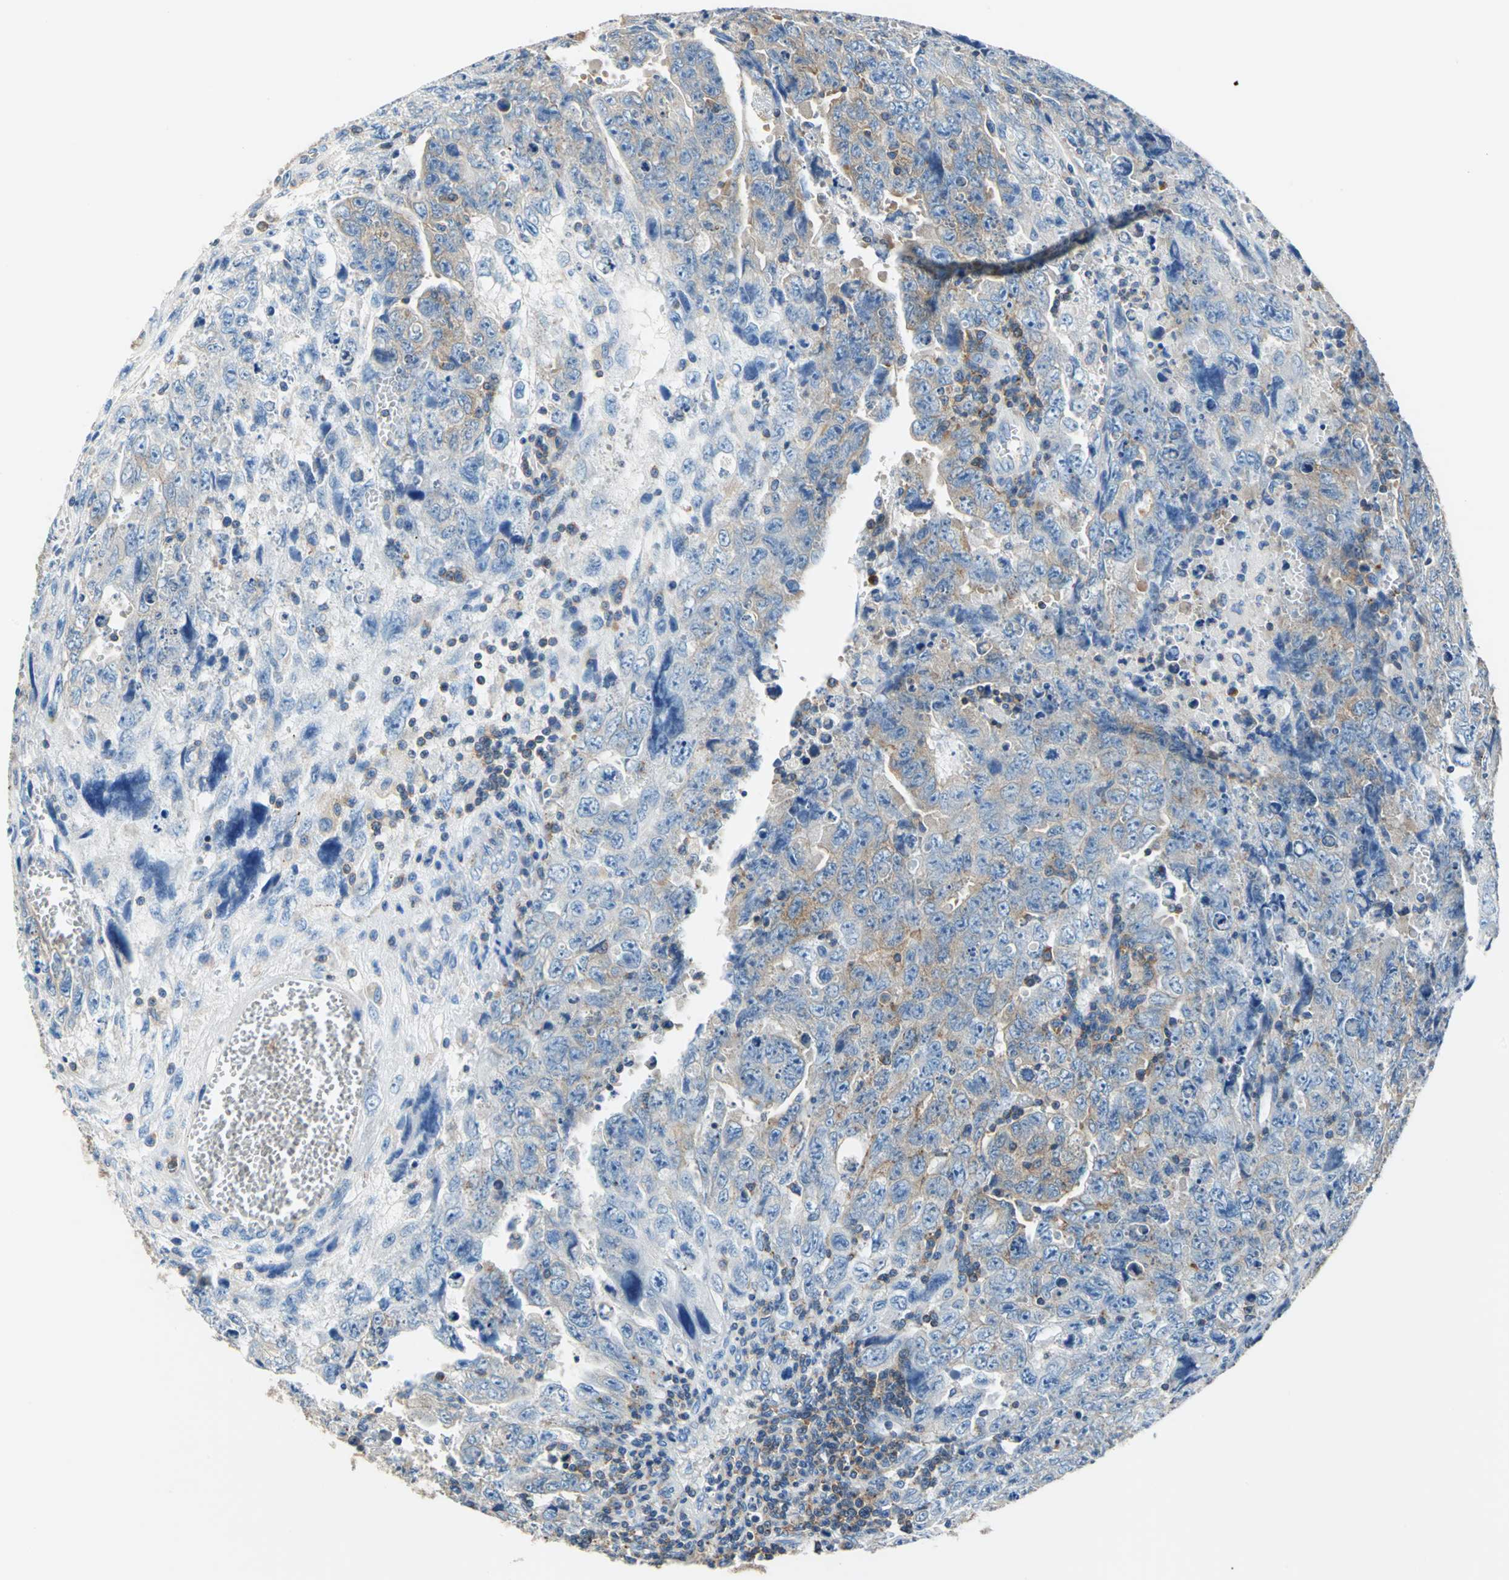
{"staining": {"intensity": "moderate", "quantity": "25%-75%", "location": "cytoplasmic/membranous"}, "tissue": "testis cancer", "cell_type": "Tumor cells", "image_type": "cancer", "snomed": [{"axis": "morphology", "description": "Carcinoma, Embryonal, NOS"}, {"axis": "topography", "description": "Testis"}], "caption": "Immunohistochemical staining of testis cancer demonstrates medium levels of moderate cytoplasmic/membranous protein positivity in about 25%-75% of tumor cells.", "gene": "SEPTIN6", "patient": {"sex": "male", "age": 28}}